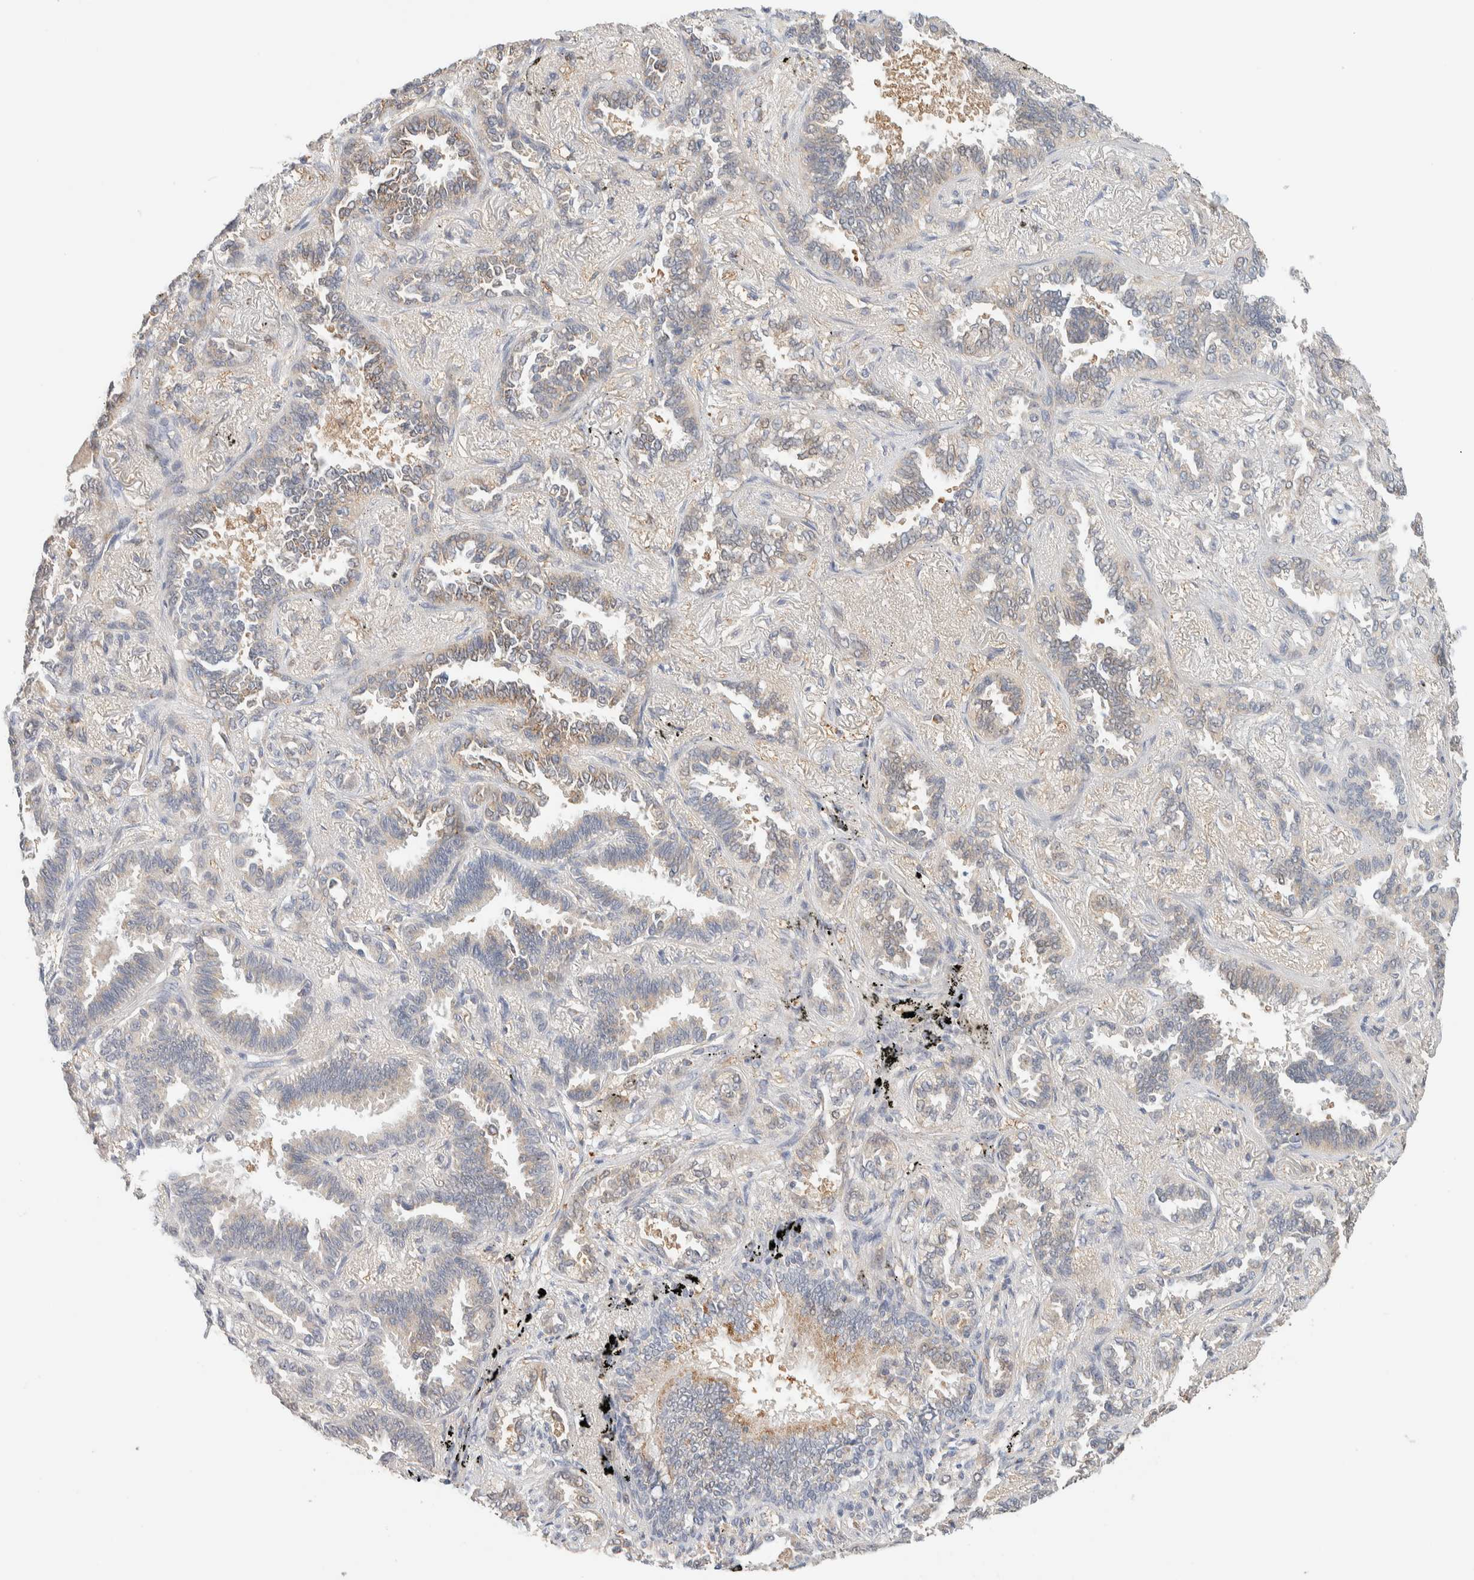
{"staining": {"intensity": "weak", "quantity": "25%-75%", "location": "cytoplasmic/membranous"}, "tissue": "lung cancer", "cell_type": "Tumor cells", "image_type": "cancer", "snomed": [{"axis": "morphology", "description": "Adenocarcinoma, NOS"}, {"axis": "topography", "description": "Lung"}], "caption": "Brown immunohistochemical staining in human lung adenocarcinoma exhibits weak cytoplasmic/membranous expression in about 25%-75% of tumor cells.", "gene": "HDHD3", "patient": {"sex": "male", "age": 59}}